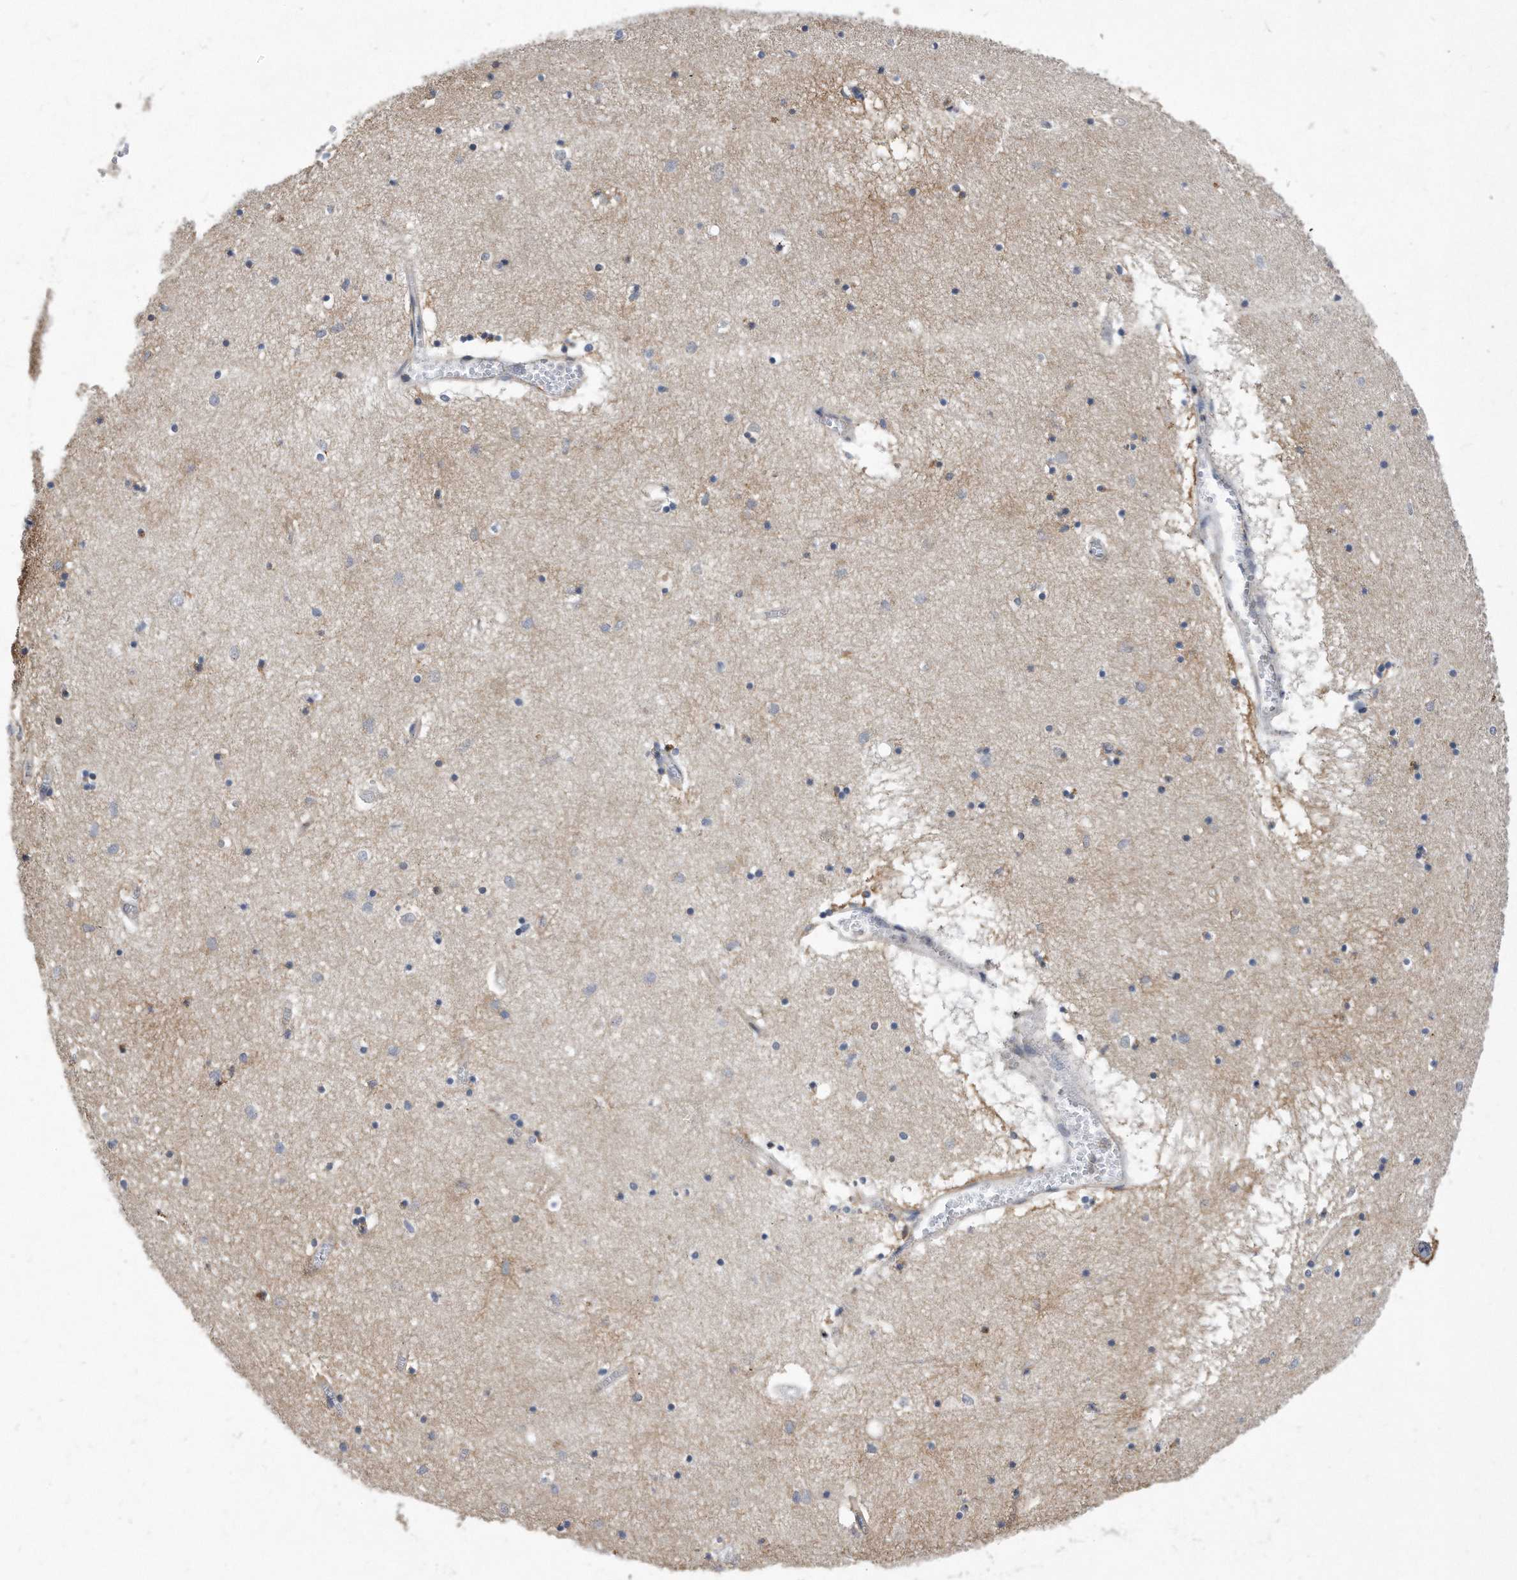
{"staining": {"intensity": "negative", "quantity": "none", "location": "none"}, "tissue": "hippocampus", "cell_type": "Glial cells", "image_type": "normal", "snomed": [{"axis": "morphology", "description": "Normal tissue, NOS"}, {"axis": "topography", "description": "Hippocampus"}], "caption": "Immunohistochemistry (IHC) micrograph of benign human hippocampus stained for a protein (brown), which reveals no staining in glial cells.", "gene": "ATG5", "patient": {"sex": "male", "age": 70}}